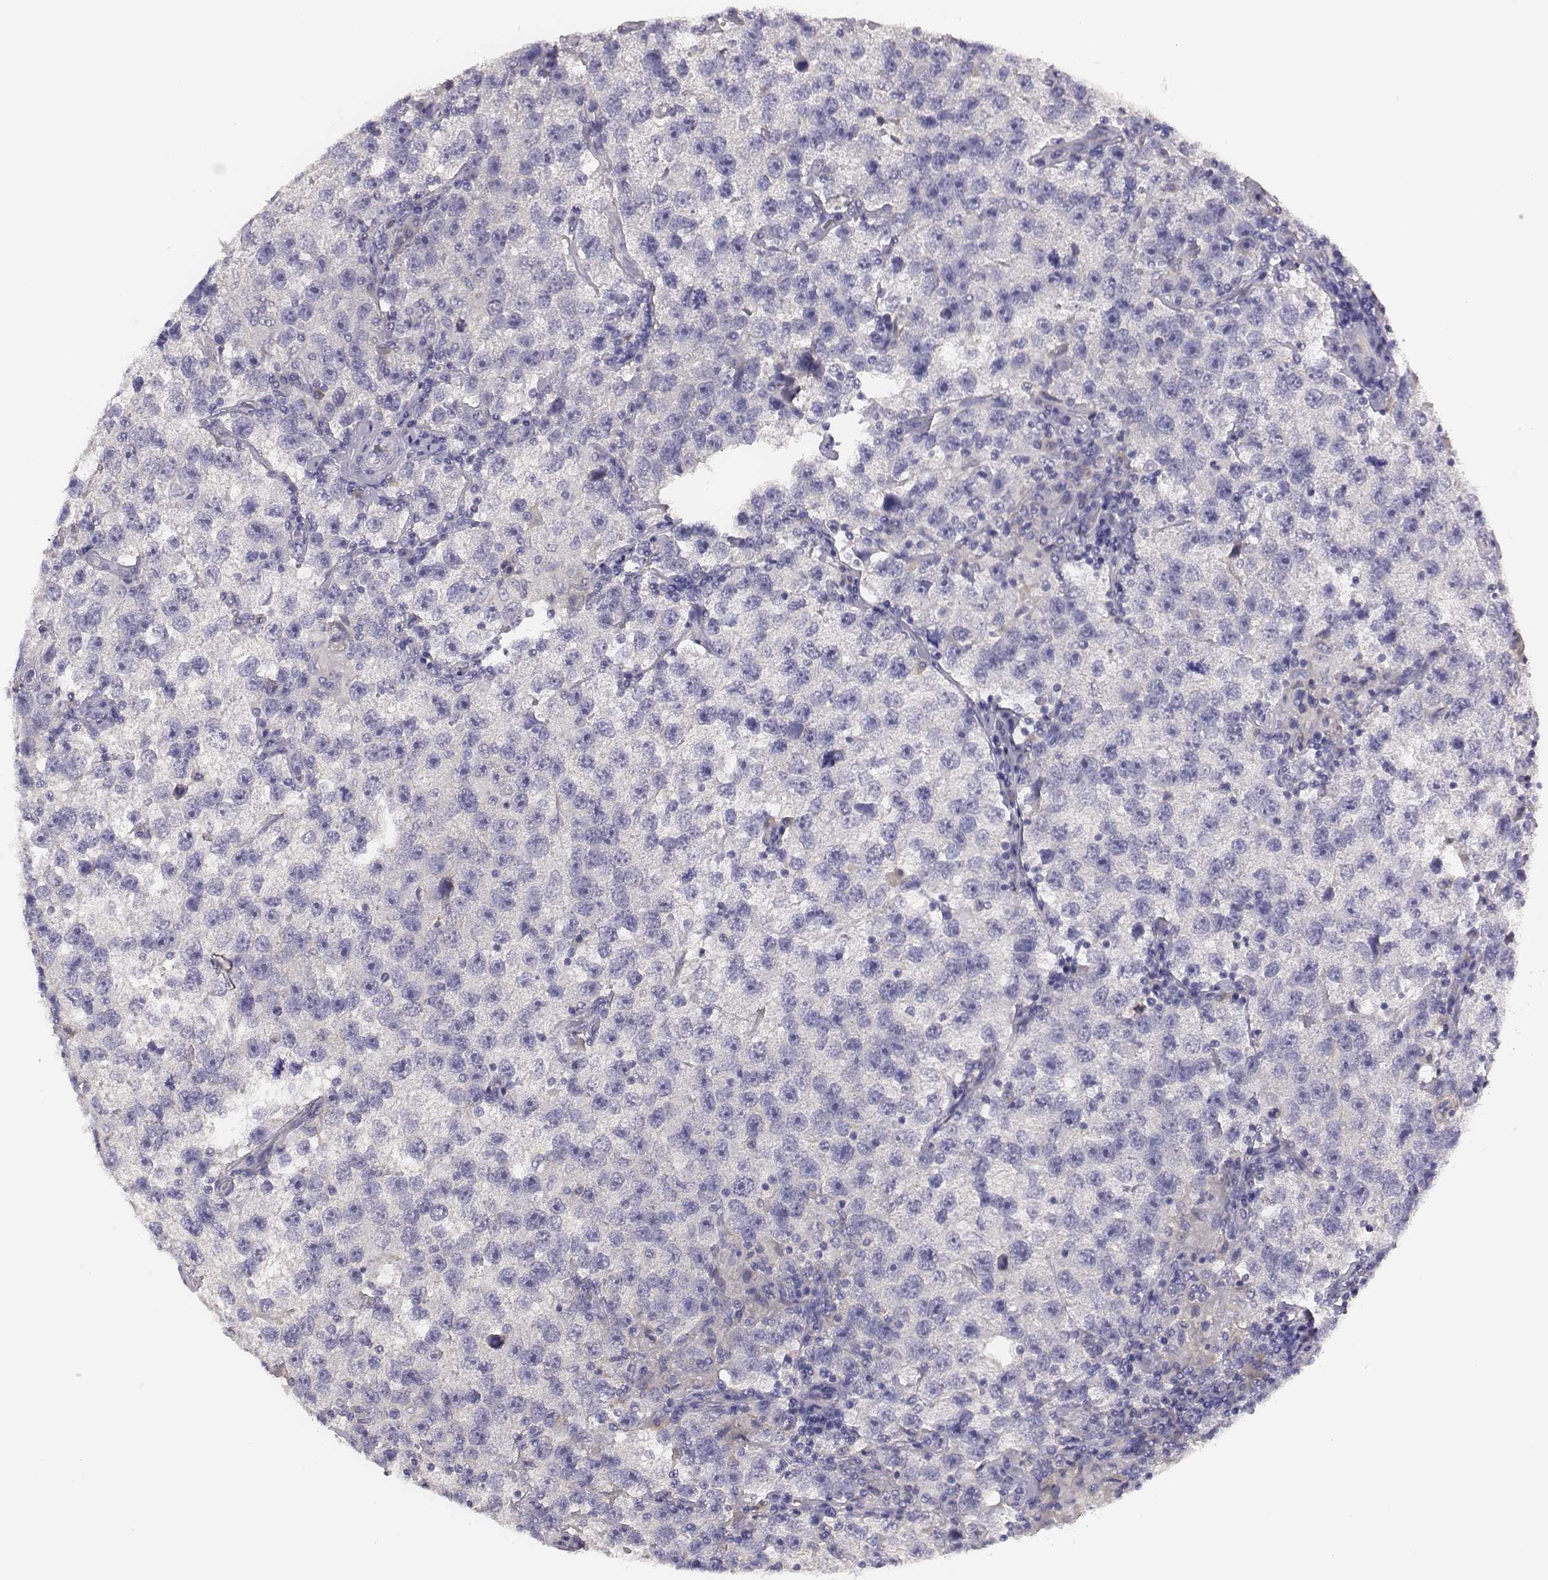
{"staining": {"intensity": "negative", "quantity": "none", "location": "none"}, "tissue": "testis cancer", "cell_type": "Tumor cells", "image_type": "cancer", "snomed": [{"axis": "morphology", "description": "Seminoma, NOS"}, {"axis": "topography", "description": "Testis"}], "caption": "Protein analysis of testis cancer (seminoma) demonstrates no significant expression in tumor cells.", "gene": "EN1", "patient": {"sex": "male", "age": 26}}